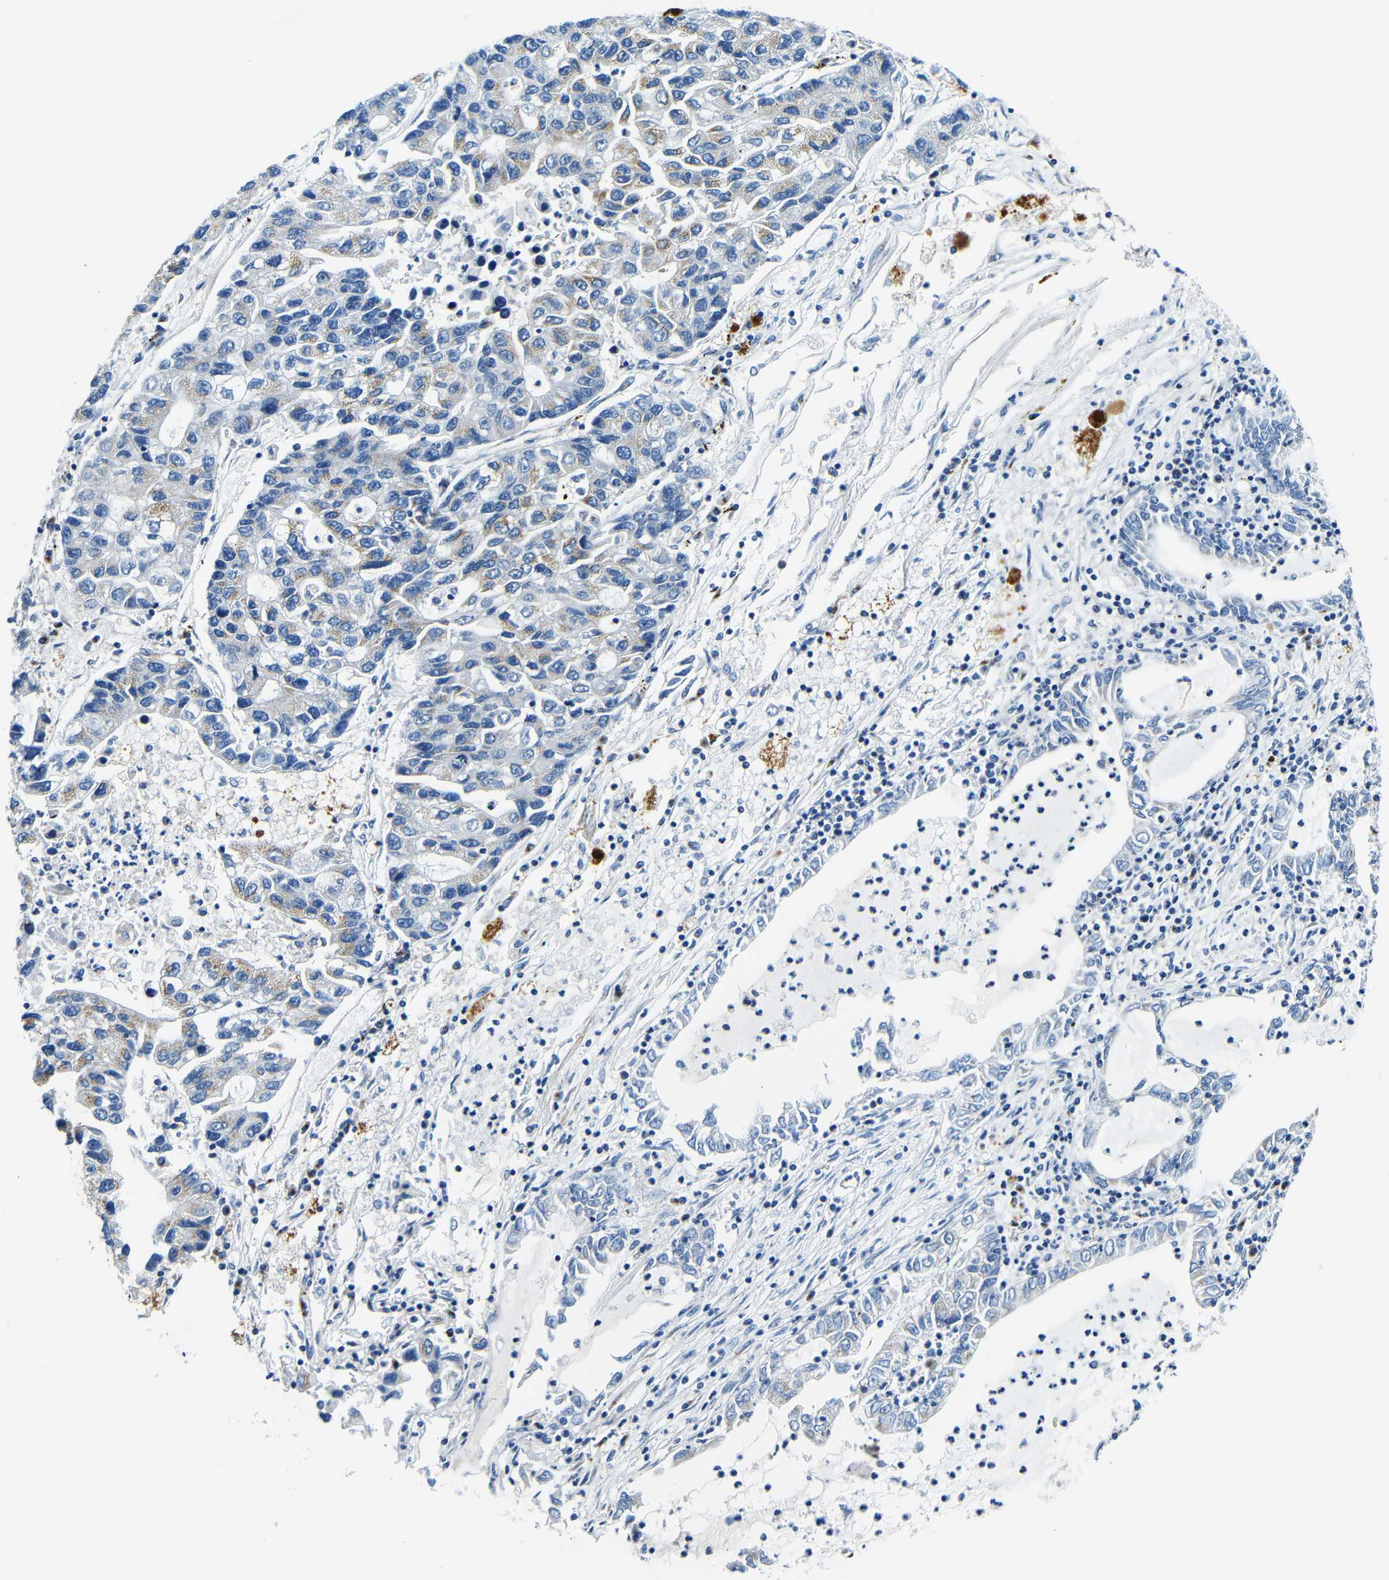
{"staining": {"intensity": "weak", "quantity": "<25%", "location": "cytoplasmic/membranous"}, "tissue": "lung cancer", "cell_type": "Tumor cells", "image_type": "cancer", "snomed": [{"axis": "morphology", "description": "Adenocarcinoma, NOS"}, {"axis": "topography", "description": "Lung"}], "caption": "The IHC photomicrograph has no significant staining in tumor cells of lung cancer tissue.", "gene": "USO1", "patient": {"sex": "female", "age": 51}}